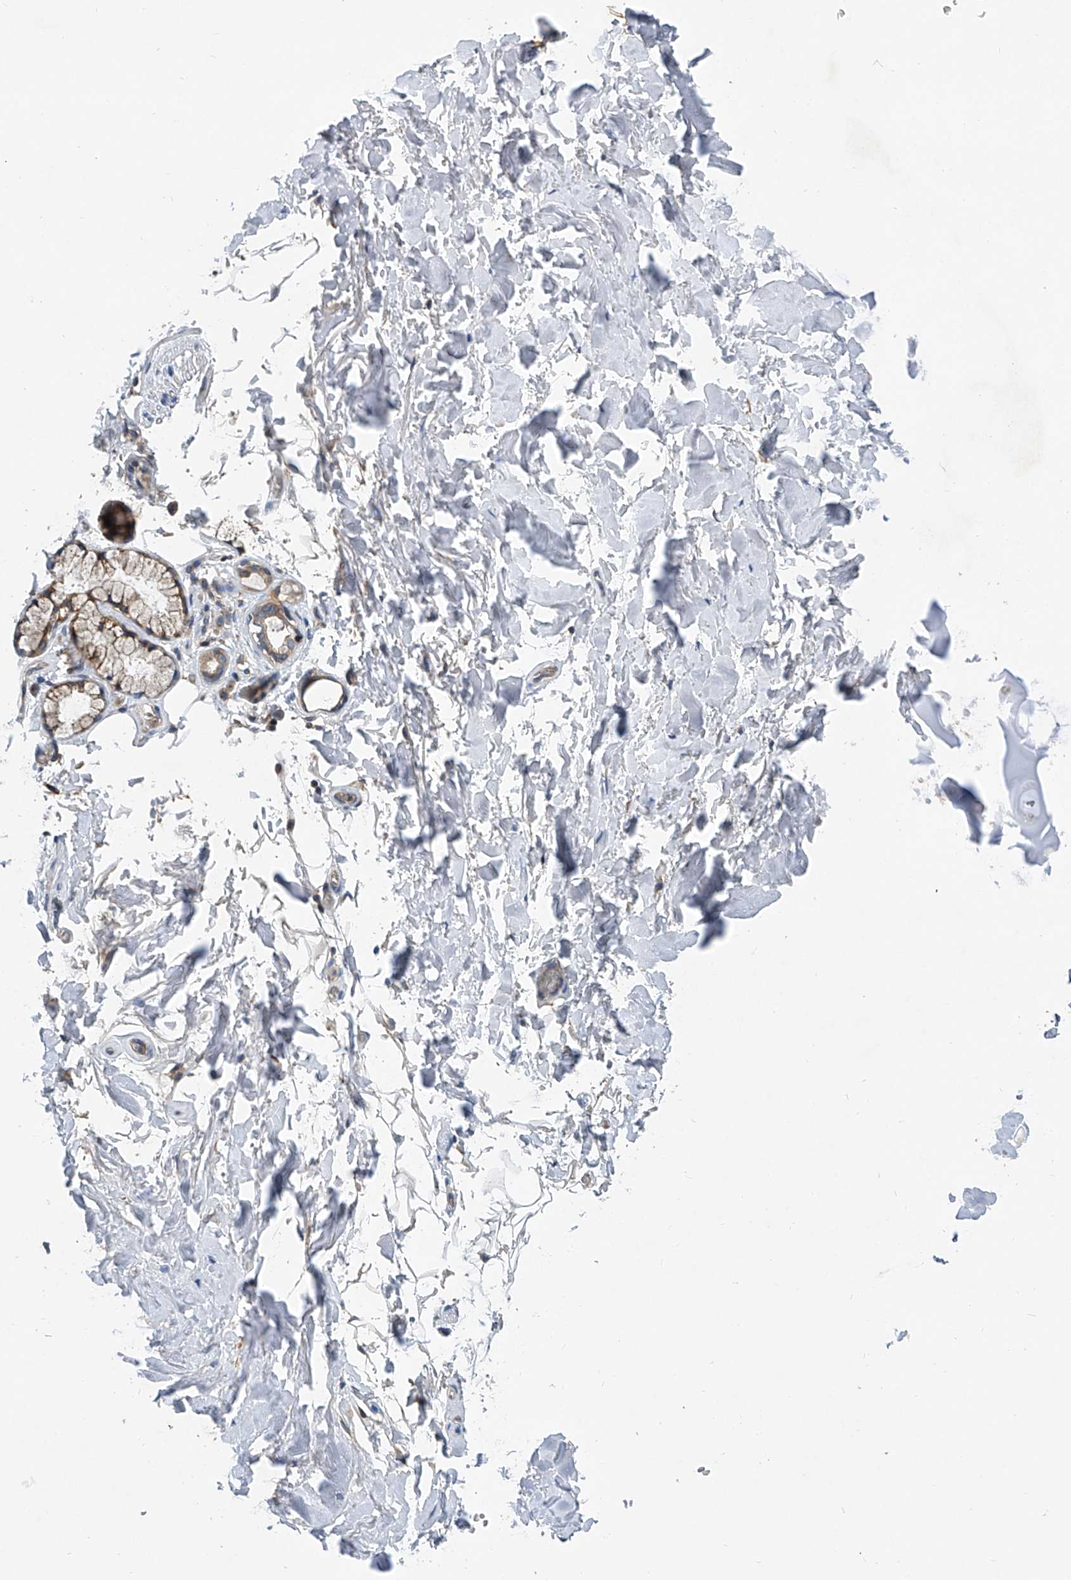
{"staining": {"intensity": "moderate", "quantity": "<25%", "location": "cytoplasmic/membranous"}, "tissue": "adipose tissue", "cell_type": "Adipocytes", "image_type": "normal", "snomed": [{"axis": "morphology", "description": "Normal tissue, NOS"}, {"axis": "topography", "description": "Cartilage tissue"}], "caption": "Immunohistochemical staining of benign human adipose tissue shows moderate cytoplasmic/membranous protein expression in approximately <25% of adipocytes.", "gene": "TRIM38", "patient": {"sex": "female", "age": 63}}